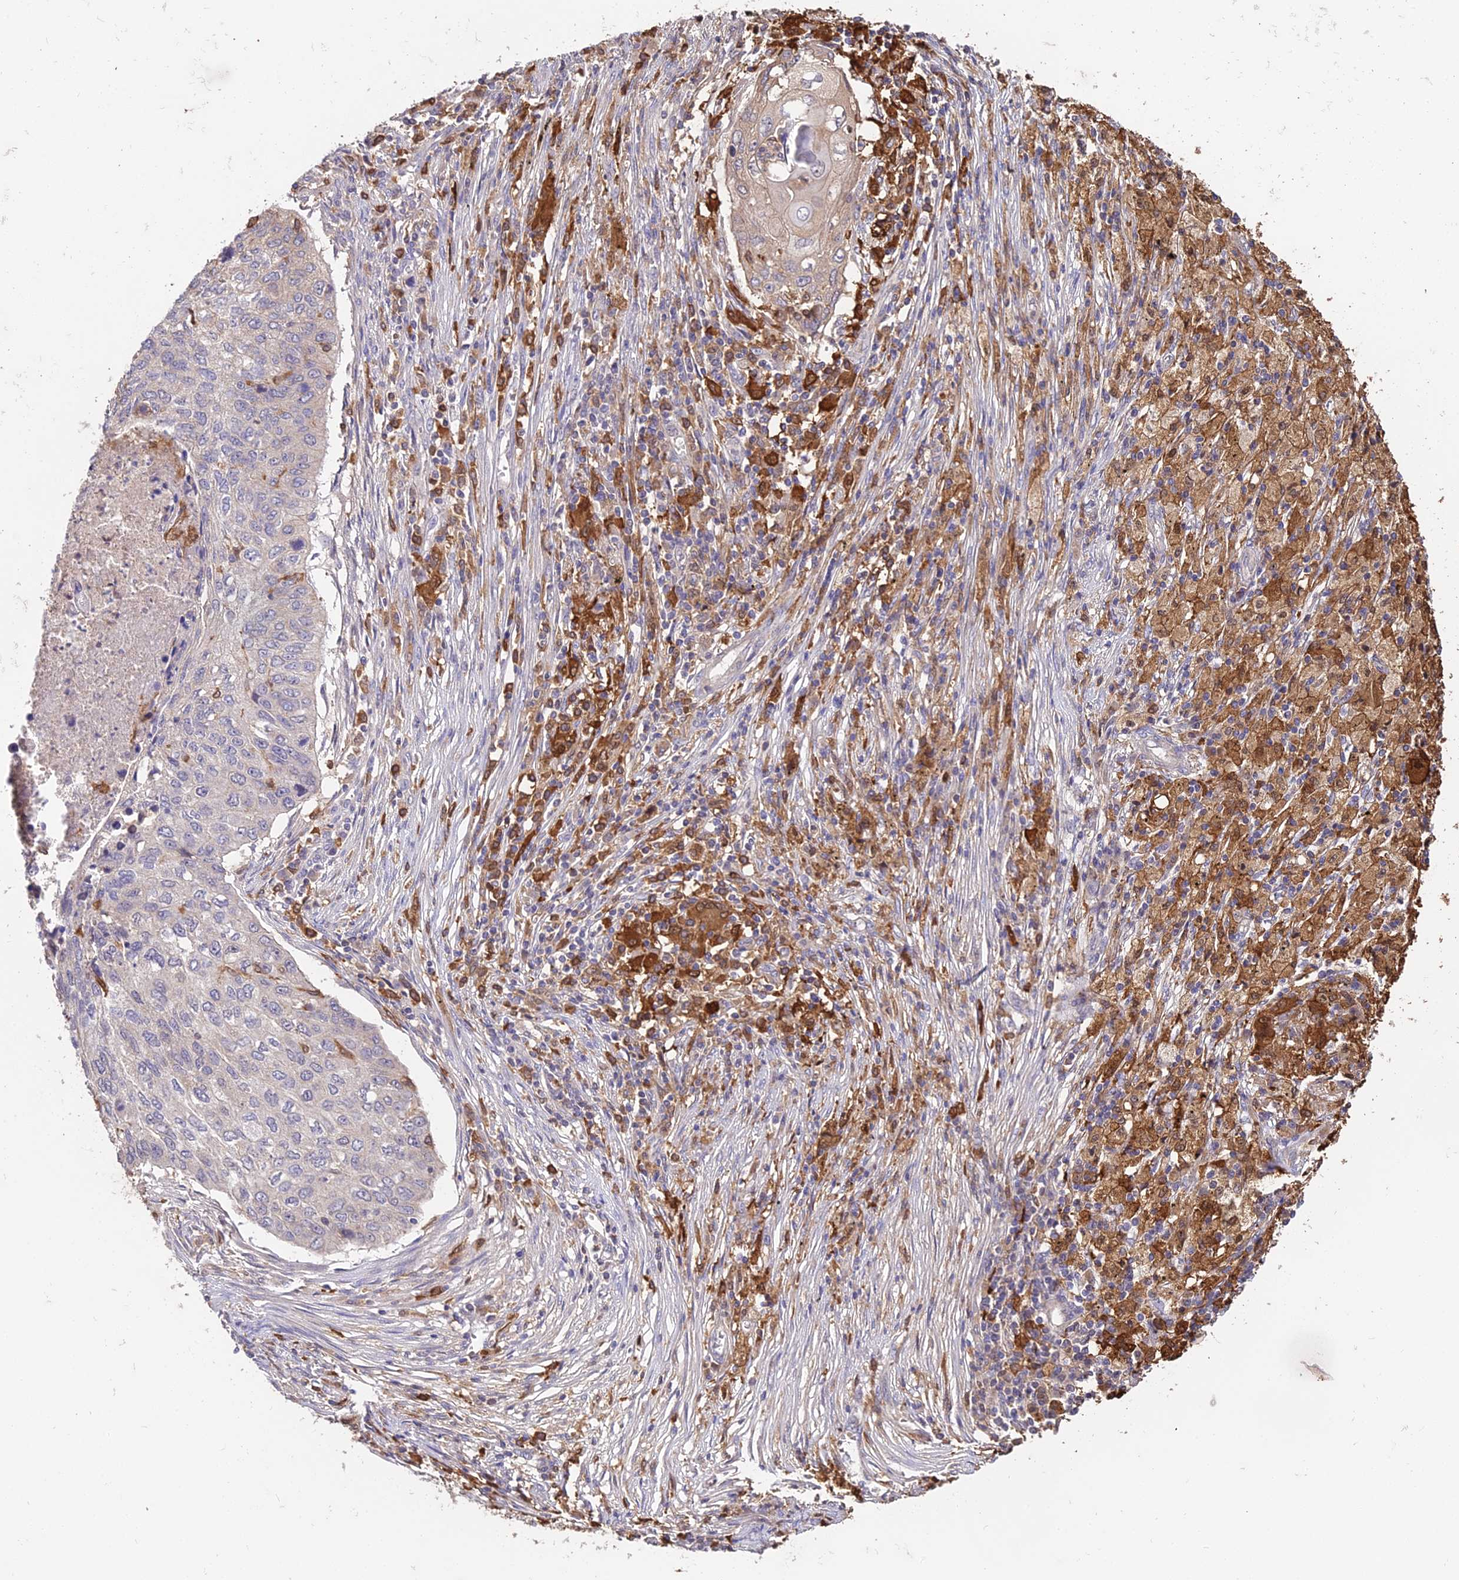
{"staining": {"intensity": "strong", "quantity": ">75%", "location": "cytoplasmic/membranous"}, "tissue": "lung cancer", "cell_type": "Tumor cells", "image_type": "cancer", "snomed": [{"axis": "morphology", "description": "Squamous cell carcinoma, NOS"}, {"axis": "topography", "description": "Lung"}], "caption": "Strong cytoplasmic/membranous protein expression is seen in approximately >75% of tumor cells in squamous cell carcinoma (lung).", "gene": "FBP1", "patient": {"sex": "female", "age": 63}}